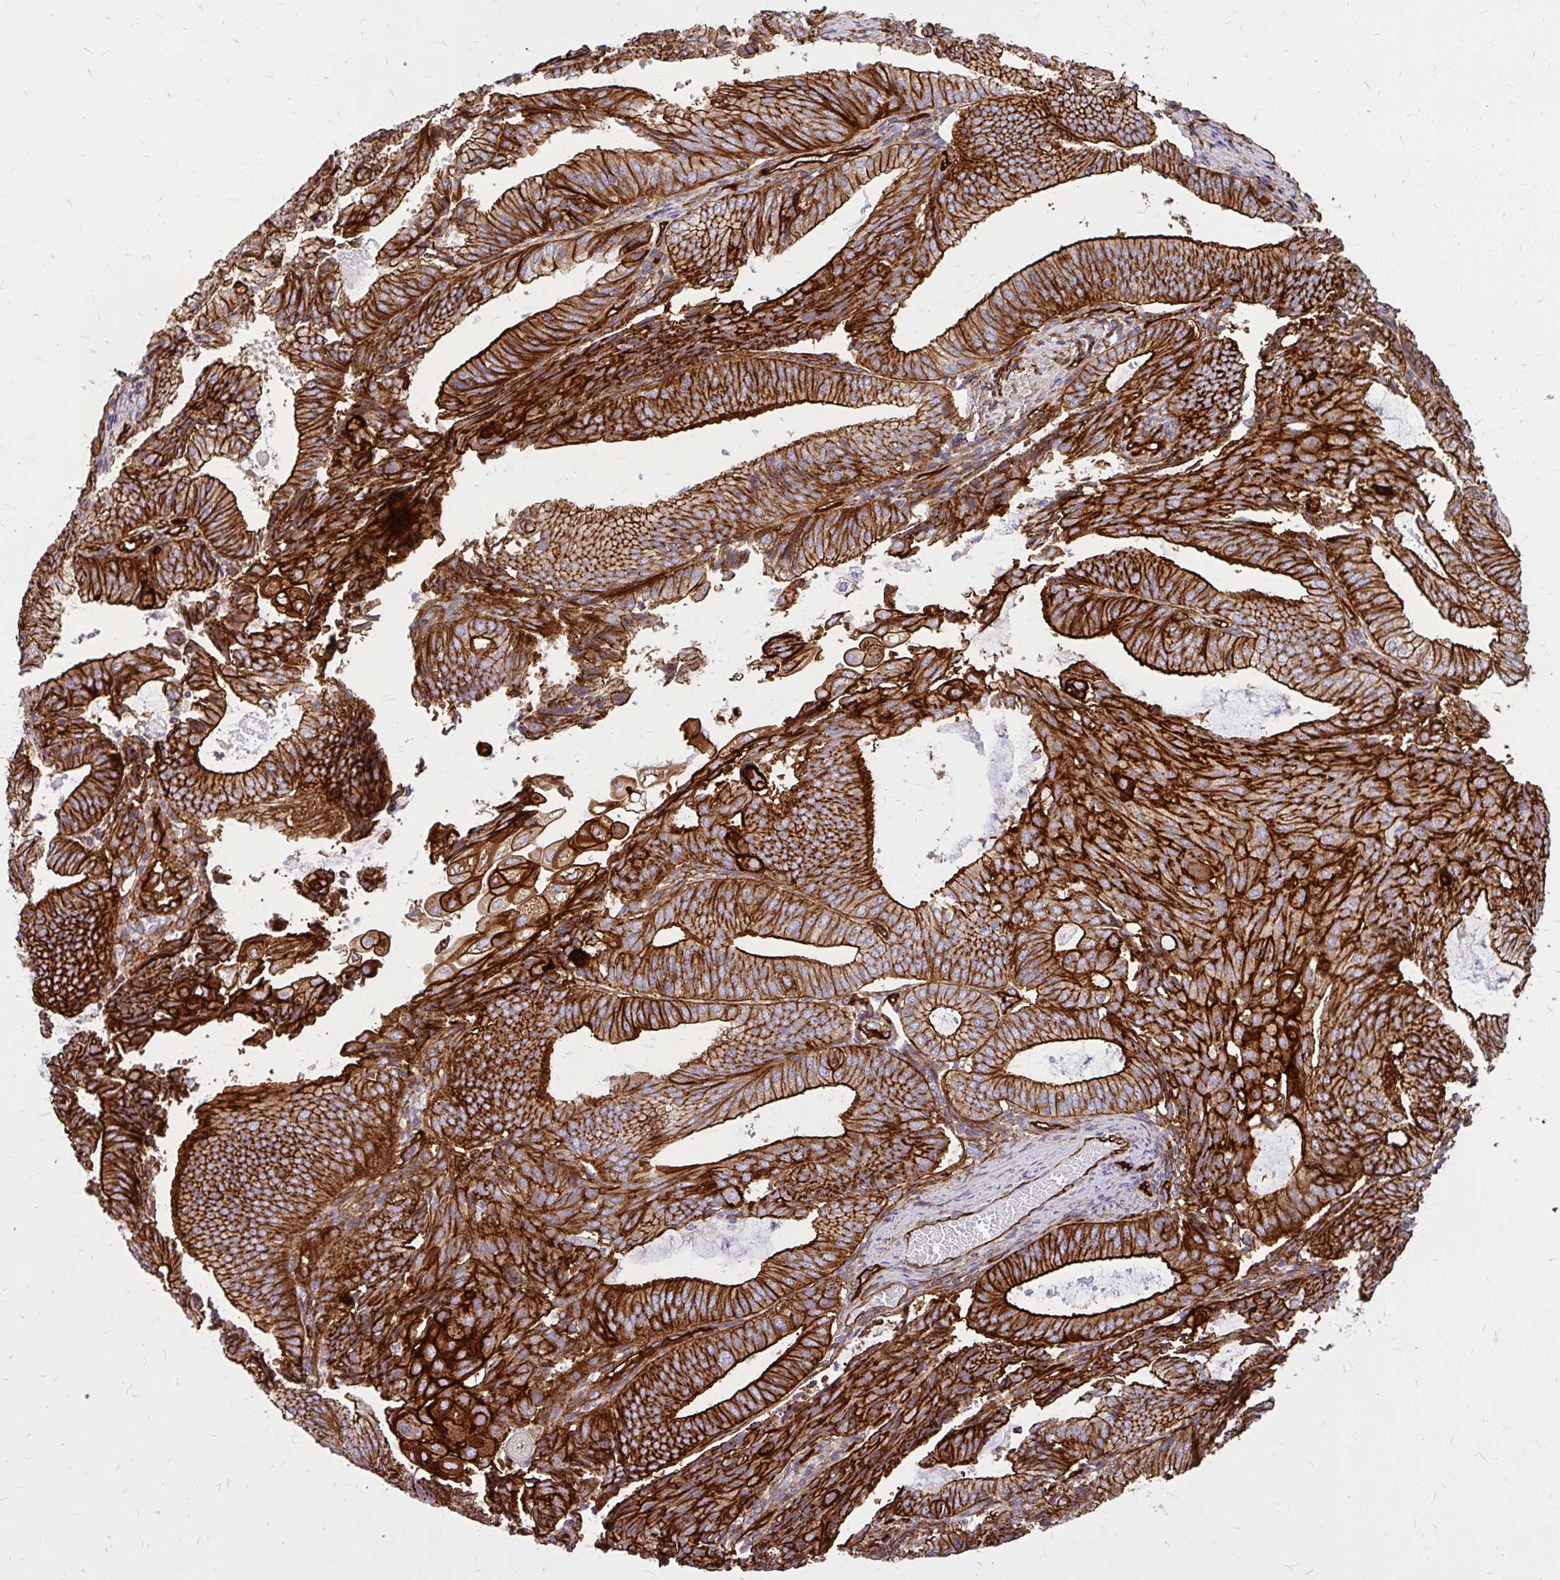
{"staining": {"intensity": "strong", "quantity": ">75%", "location": "cytoplasmic/membranous"}, "tissue": "endometrial cancer", "cell_type": "Tumor cells", "image_type": "cancer", "snomed": [{"axis": "morphology", "description": "Adenocarcinoma, NOS"}, {"axis": "topography", "description": "Endometrium"}], "caption": "Strong cytoplasmic/membranous protein expression is seen in about >75% of tumor cells in endometrial cancer.", "gene": "MAP1LC3B", "patient": {"sex": "female", "age": 49}}